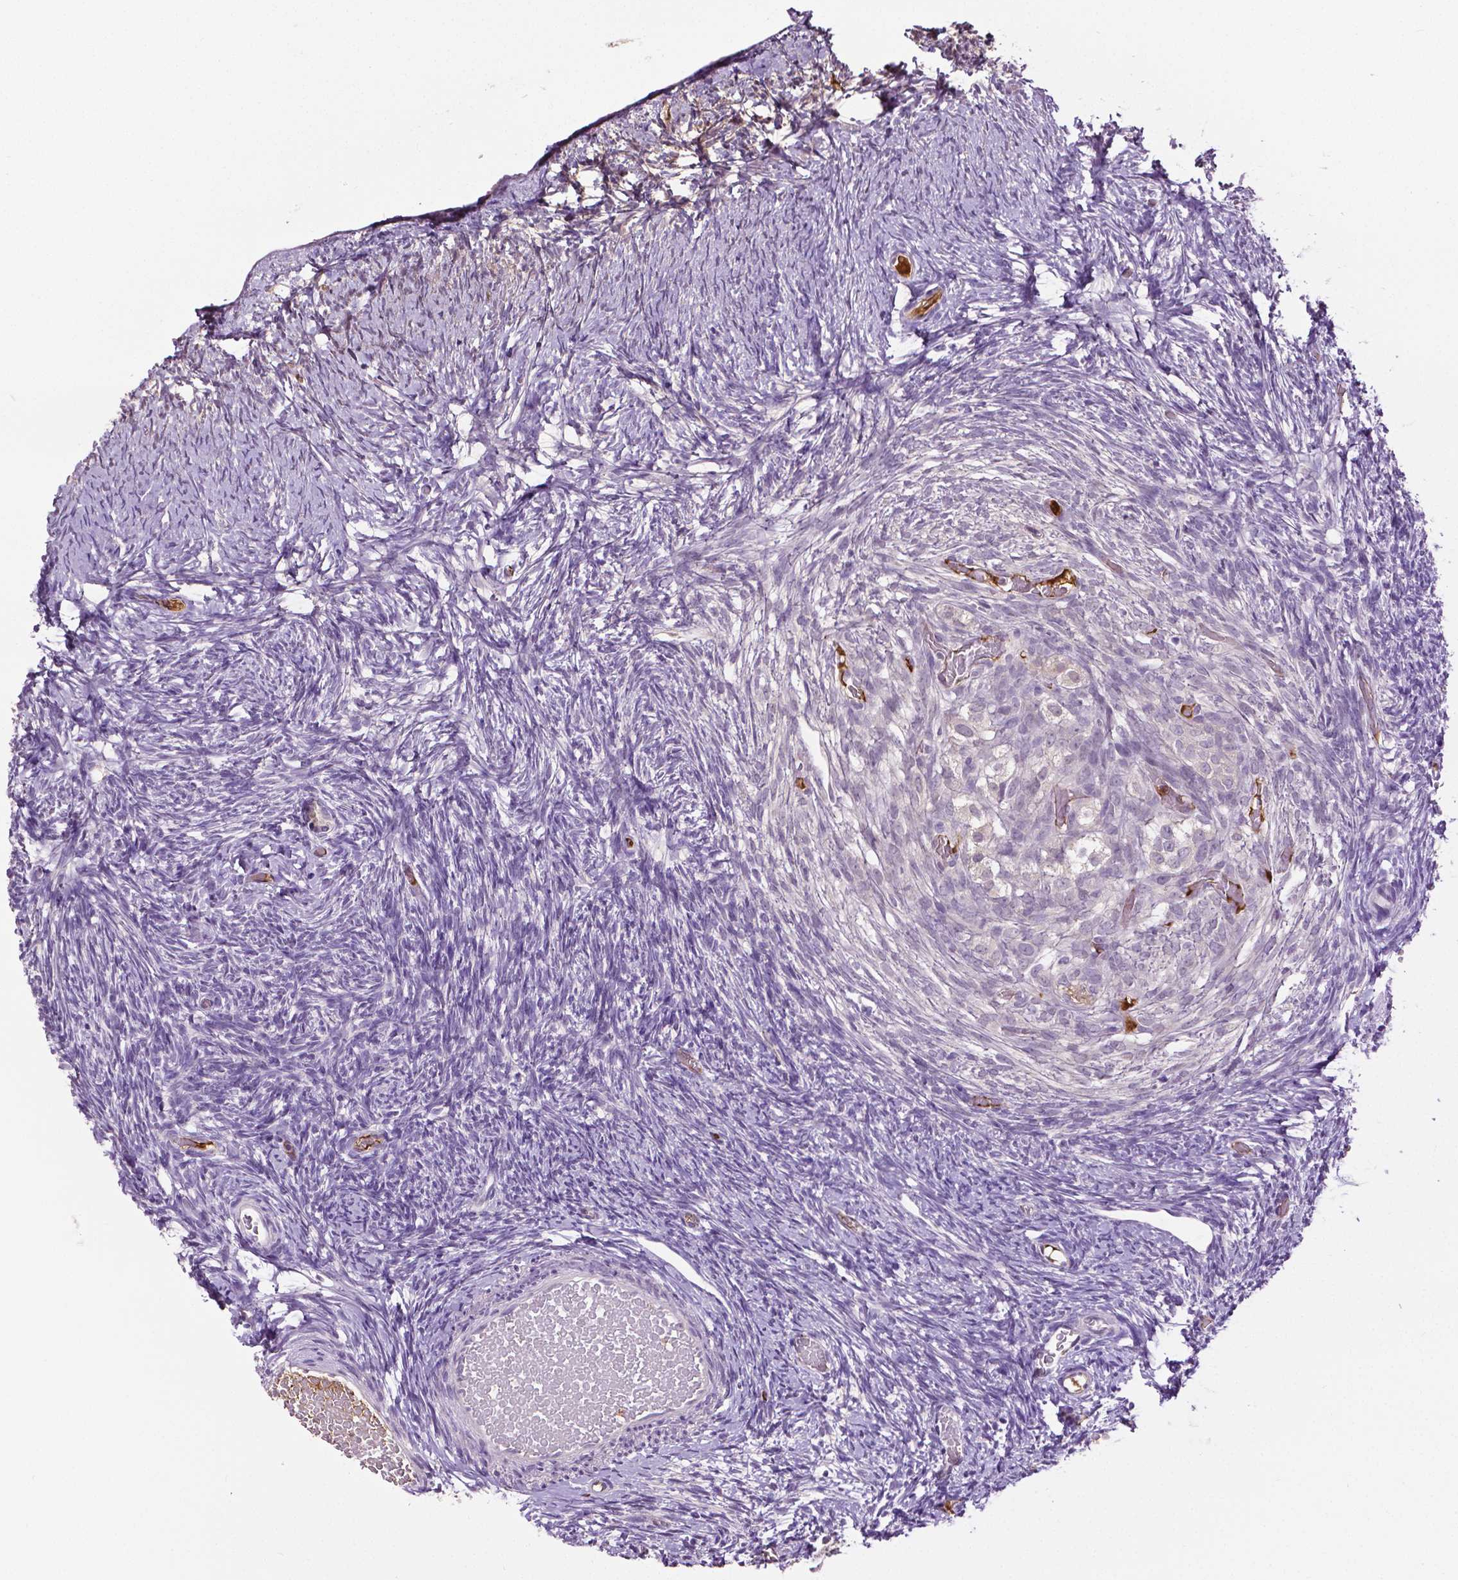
{"staining": {"intensity": "negative", "quantity": "none", "location": "none"}, "tissue": "ovary", "cell_type": "Ovarian stroma cells", "image_type": "normal", "snomed": [{"axis": "morphology", "description": "Normal tissue, NOS"}, {"axis": "topography", "description": "Ovary"}], "caption": "Ovarian stroma cells show no significant positivity in unremarkable ovary. (Brightfield microscopy of DAB IHC at high magnification).", "gene": "PTPN5", "patient": {"sex": "female", "age": 39}}